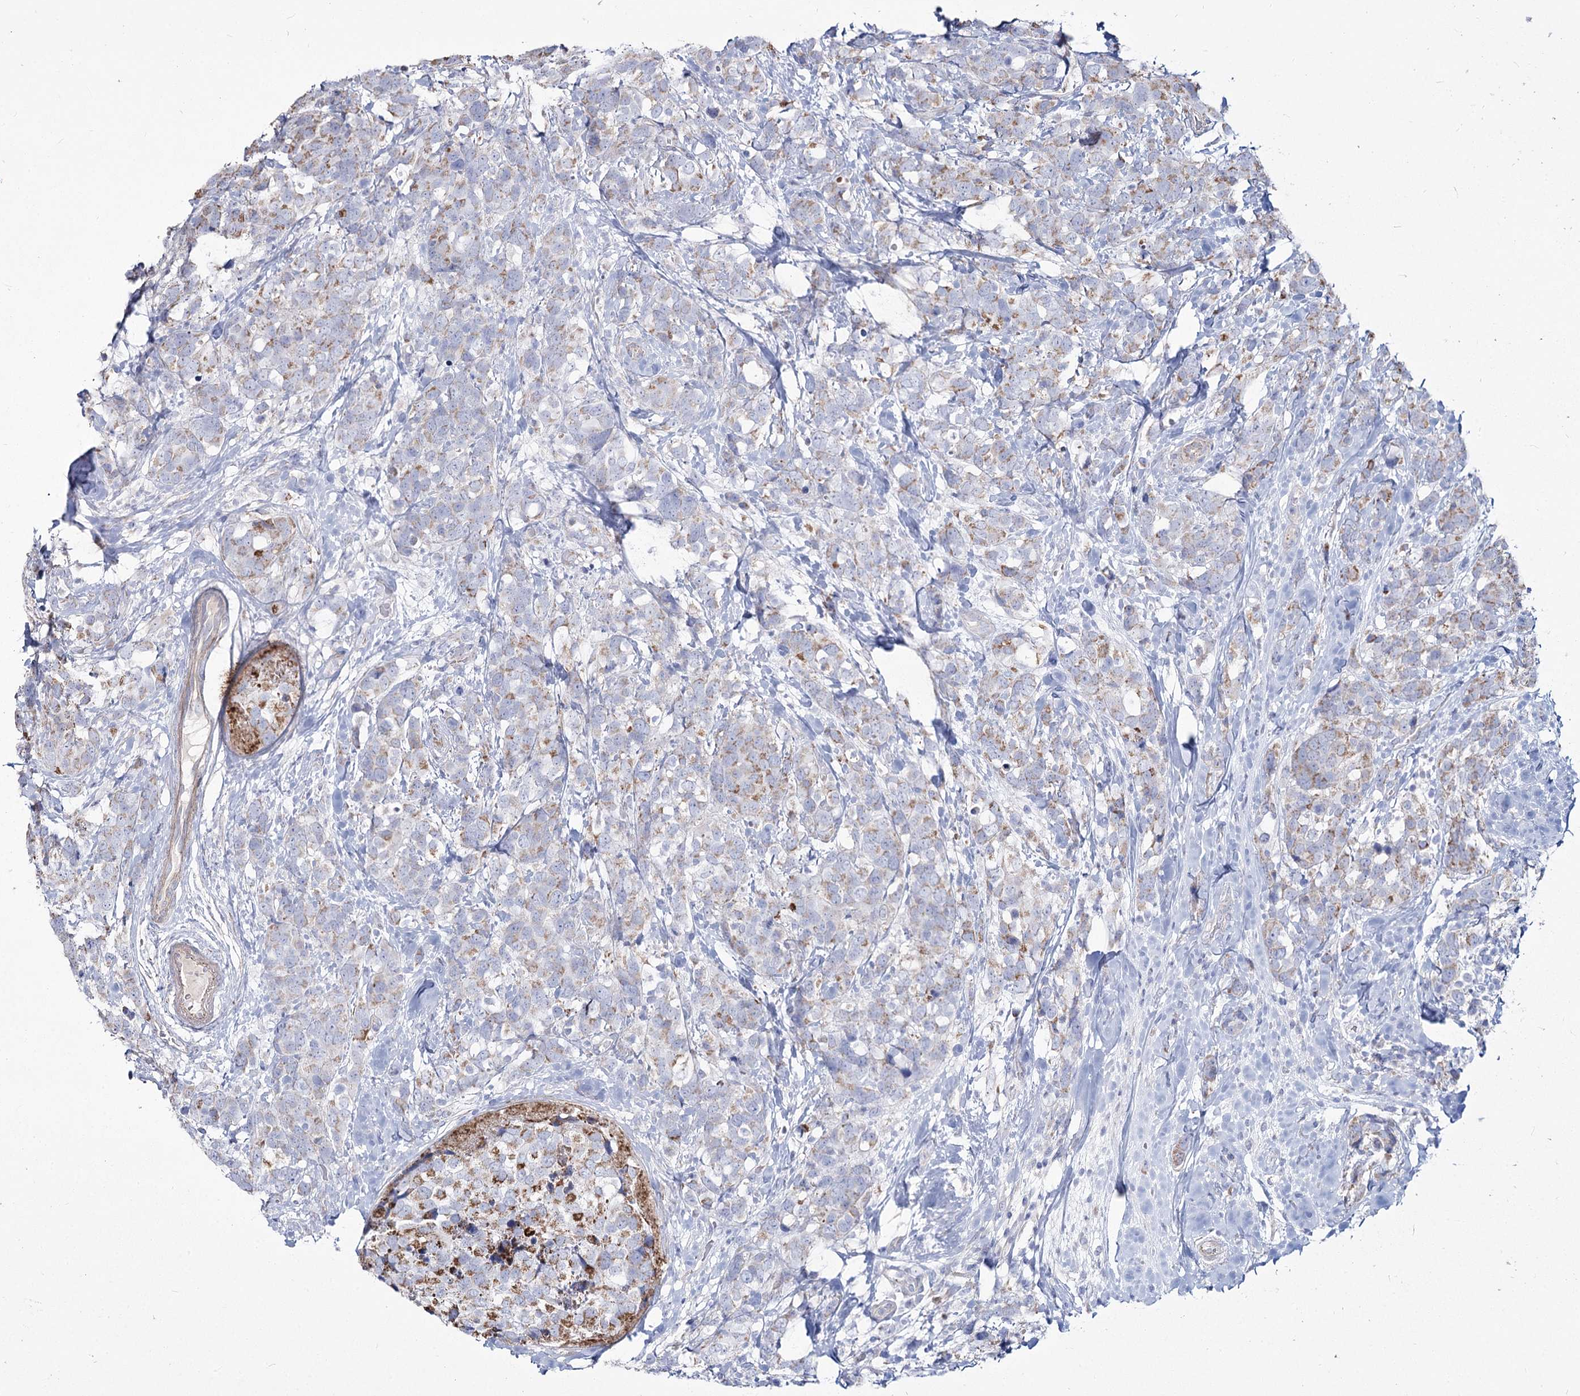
{"staining": {"intensity": "weak", "quantity": "25%-75%", "location": "cytoplasmic/membranous"}, "tissue": "breast cancer", "cell_type": "Tumor cells", "image_type": "cancer", "snomed": [{"axis": "morphology", "description": "Lobular carcinoma"}, {"axis": "topography", "description": "Breast"}], "caption": "An image showing weak cytoplasmic/membranous positivity in about 25%-75% of tumor cells in lobular carcinoma (breast), as visualized by brown immunohistochemical staining.", "gene": "ME3", "patient": {"sex": "female", "age": 59}}